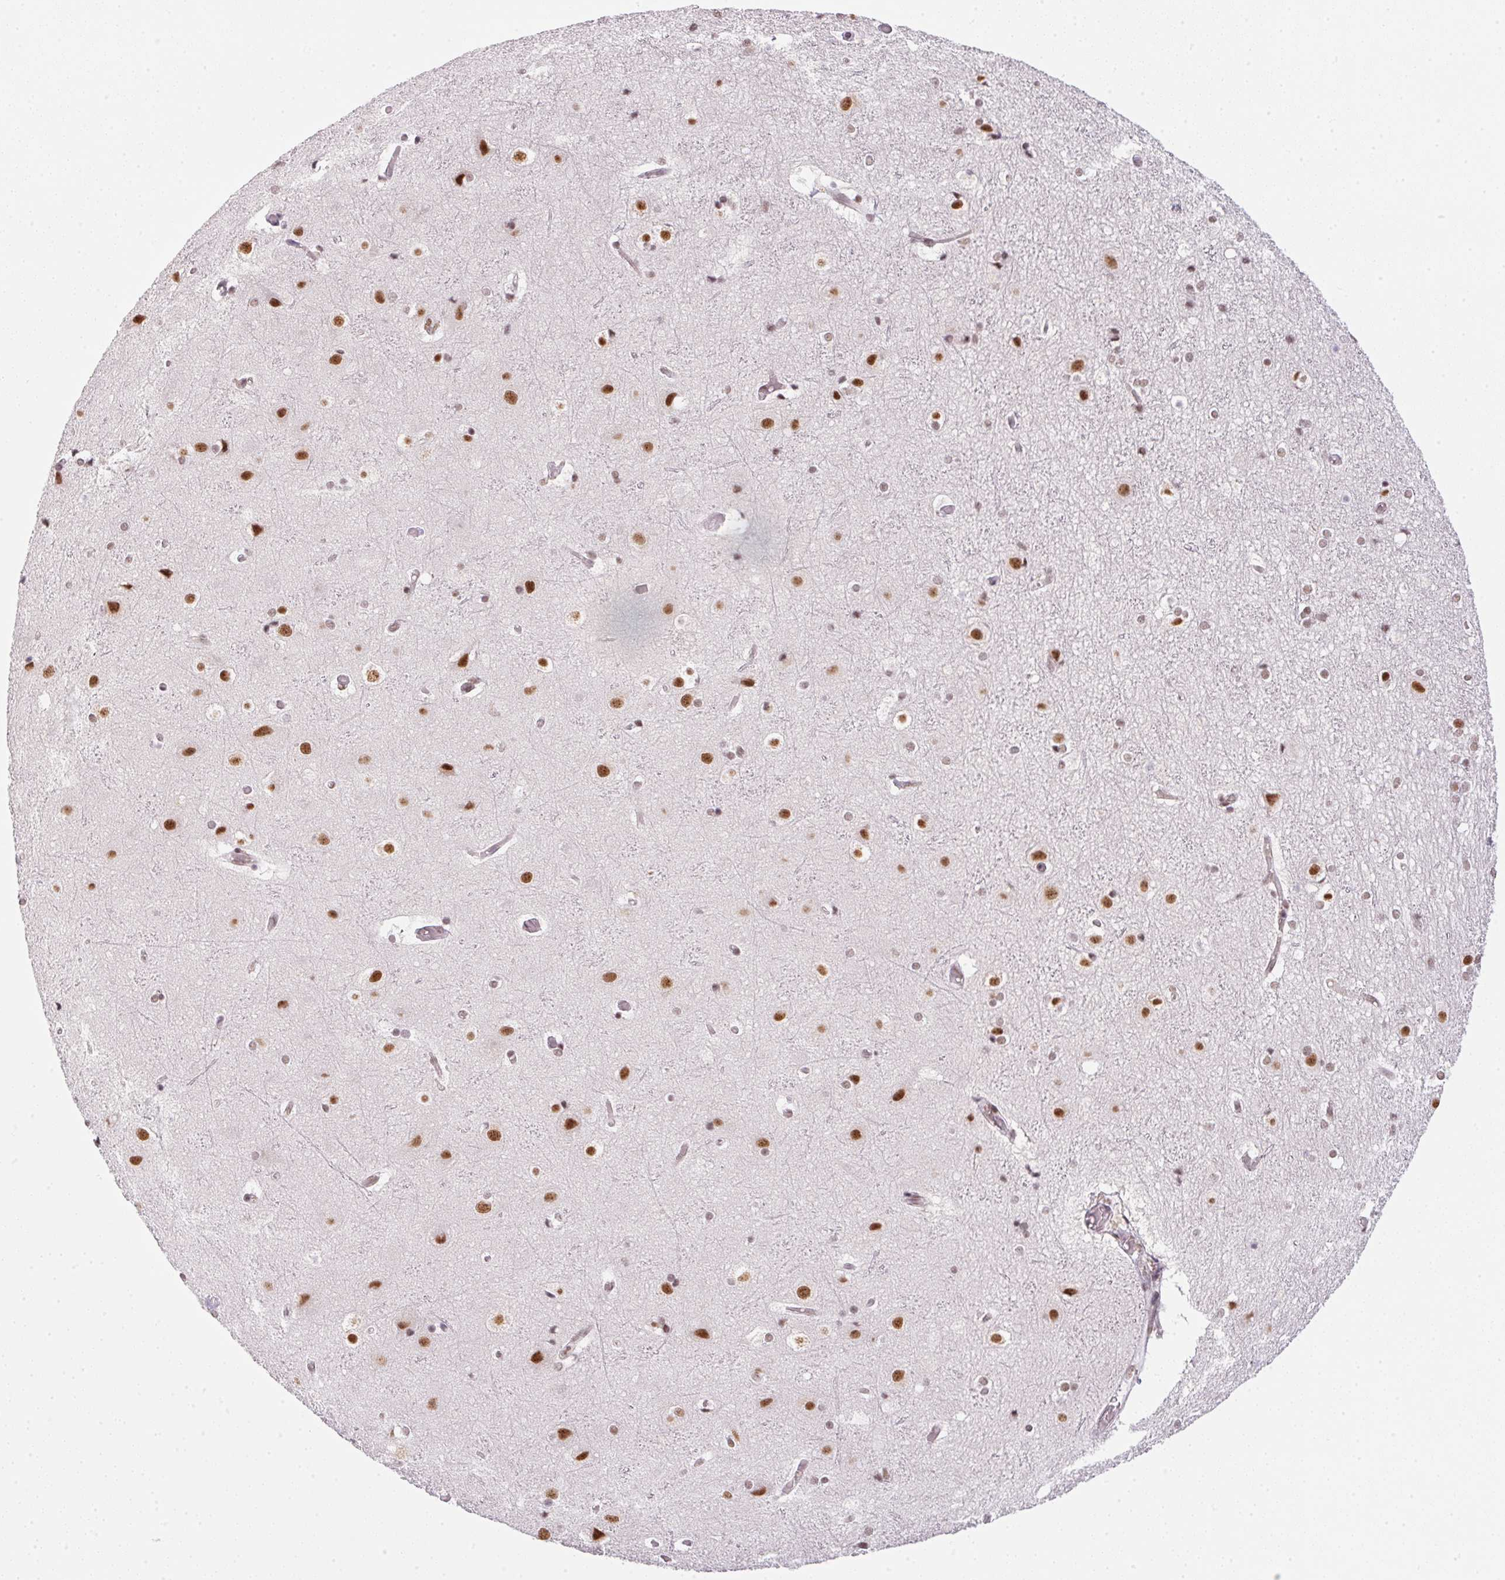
{"staining": {"intensity": "weak", "quantity": ">75%", "location": "nuclear"}, "tissue": "cerebral cortex", "cell_type": "Endothelial cells", "image_type": "normal", "snomed": [{"axis": "morphology", "description": "Normal tissue, NOS"}, {"axis": "topography", "description": "Cerebral cortex"}], "caption": "This image shows immunohistochemistry (IHC) staining of unremarkable human cerebral cortex, with low weak nuclear staining in about >75% of endothelial cells.", "gene": "SRSF7", "patient": {"sex": "female", "age": 52}}